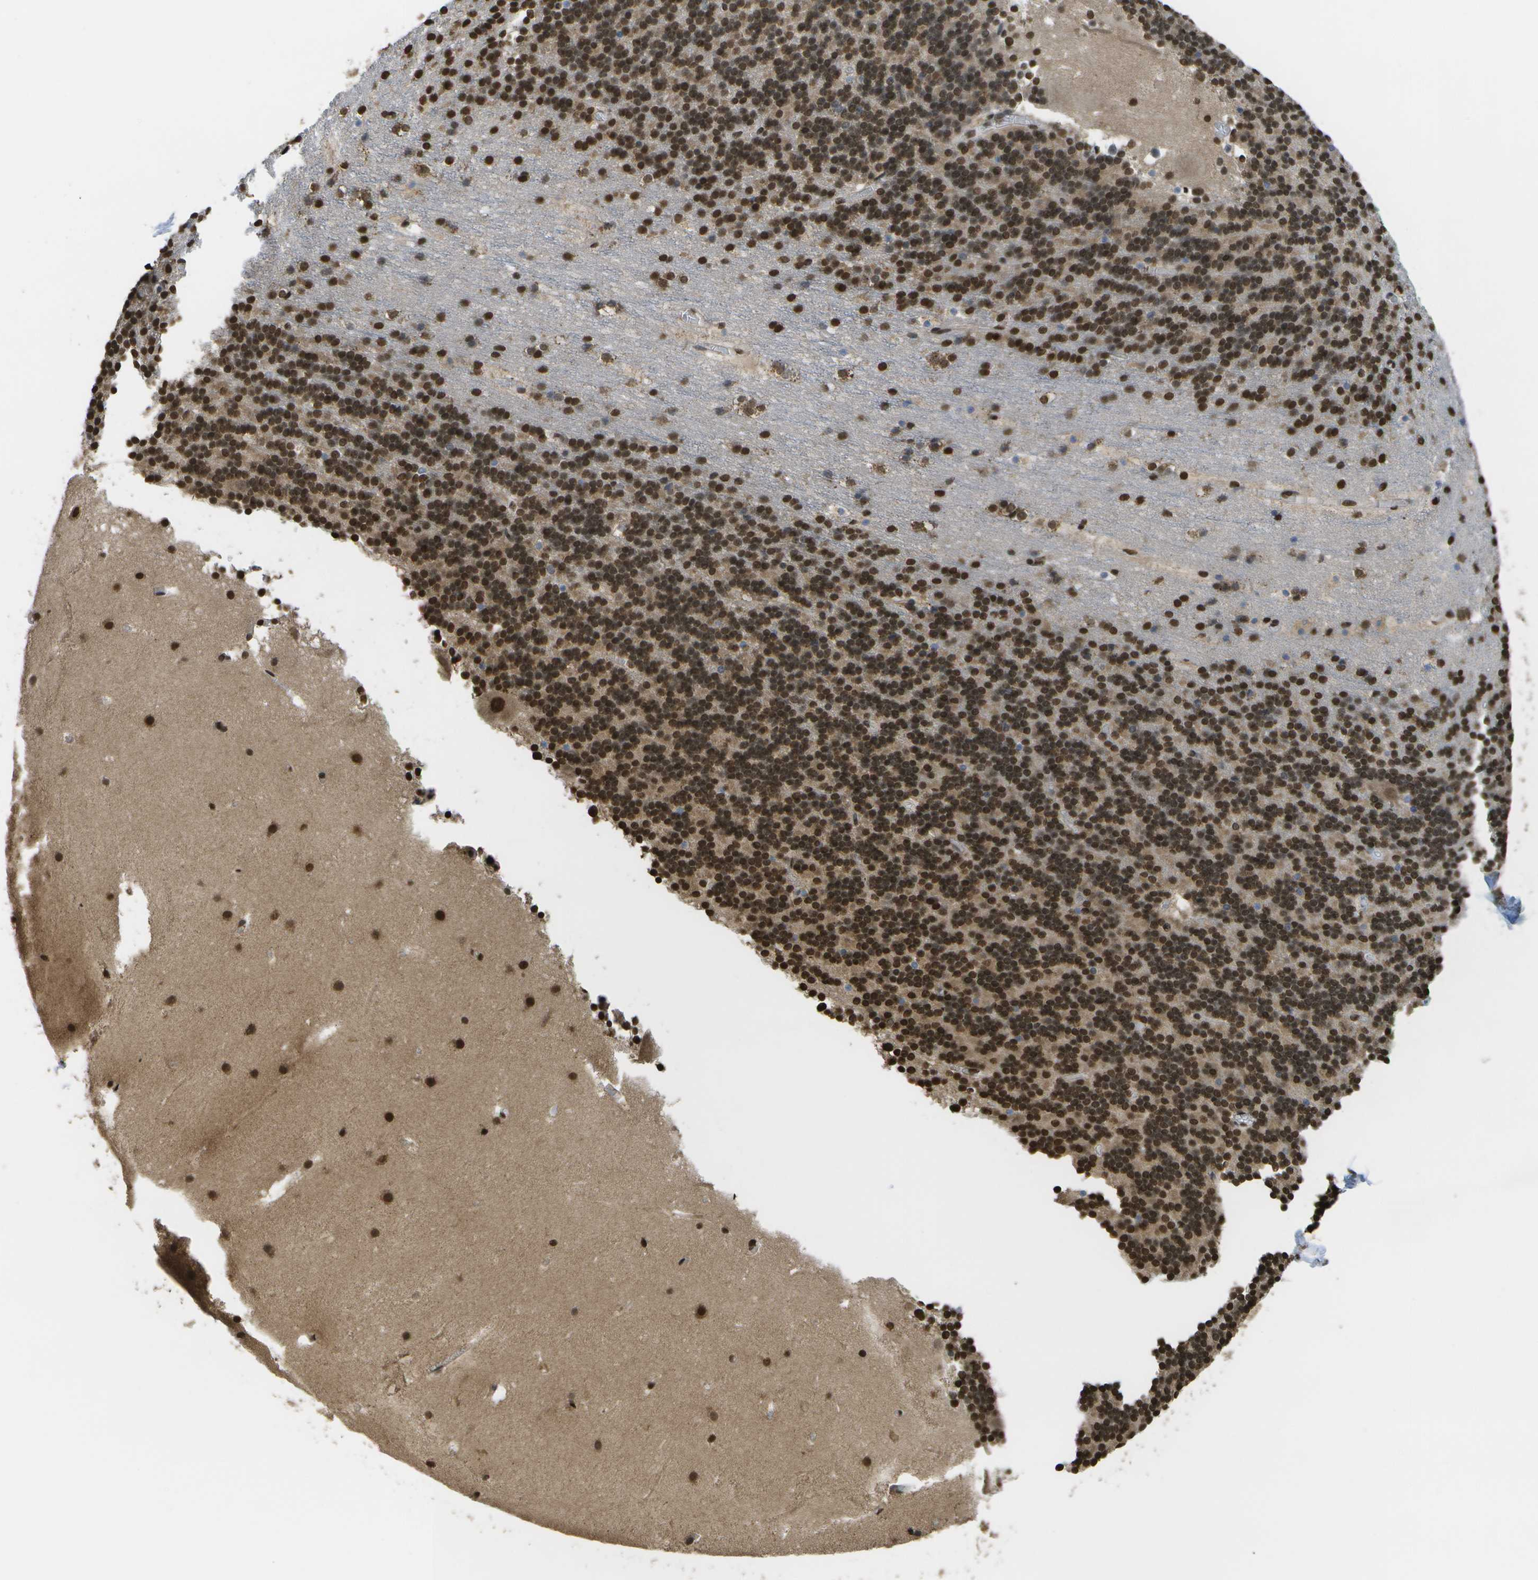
{"staining": {"intensity": "strong", "quantity": ">75%", "location": "cytoplasmic/membranous,nuclear"}, "tissue": "cerebellum", "cell_type": "Cells in granular layer", "image_type": "normal", "snomed": [{"axis": "morphology", "description": "Normal tissue, NOS"}, {"axis": "topography", "description": "Cerebellum"}], "caption": "Immunohistochemistry of normal cerebellum demonstrates high levels of strong cytoplasmic/membranous,nuclear staining in about >75% of cells in granular layer. The staining was performed using DAB (3,3'-diaminobenzidine), with brown indicating positive protein expression. Nuclei are stained blue with hematoxylin.", "gene": "SPEN", "patient": {"sex": "male", "age": 45}}